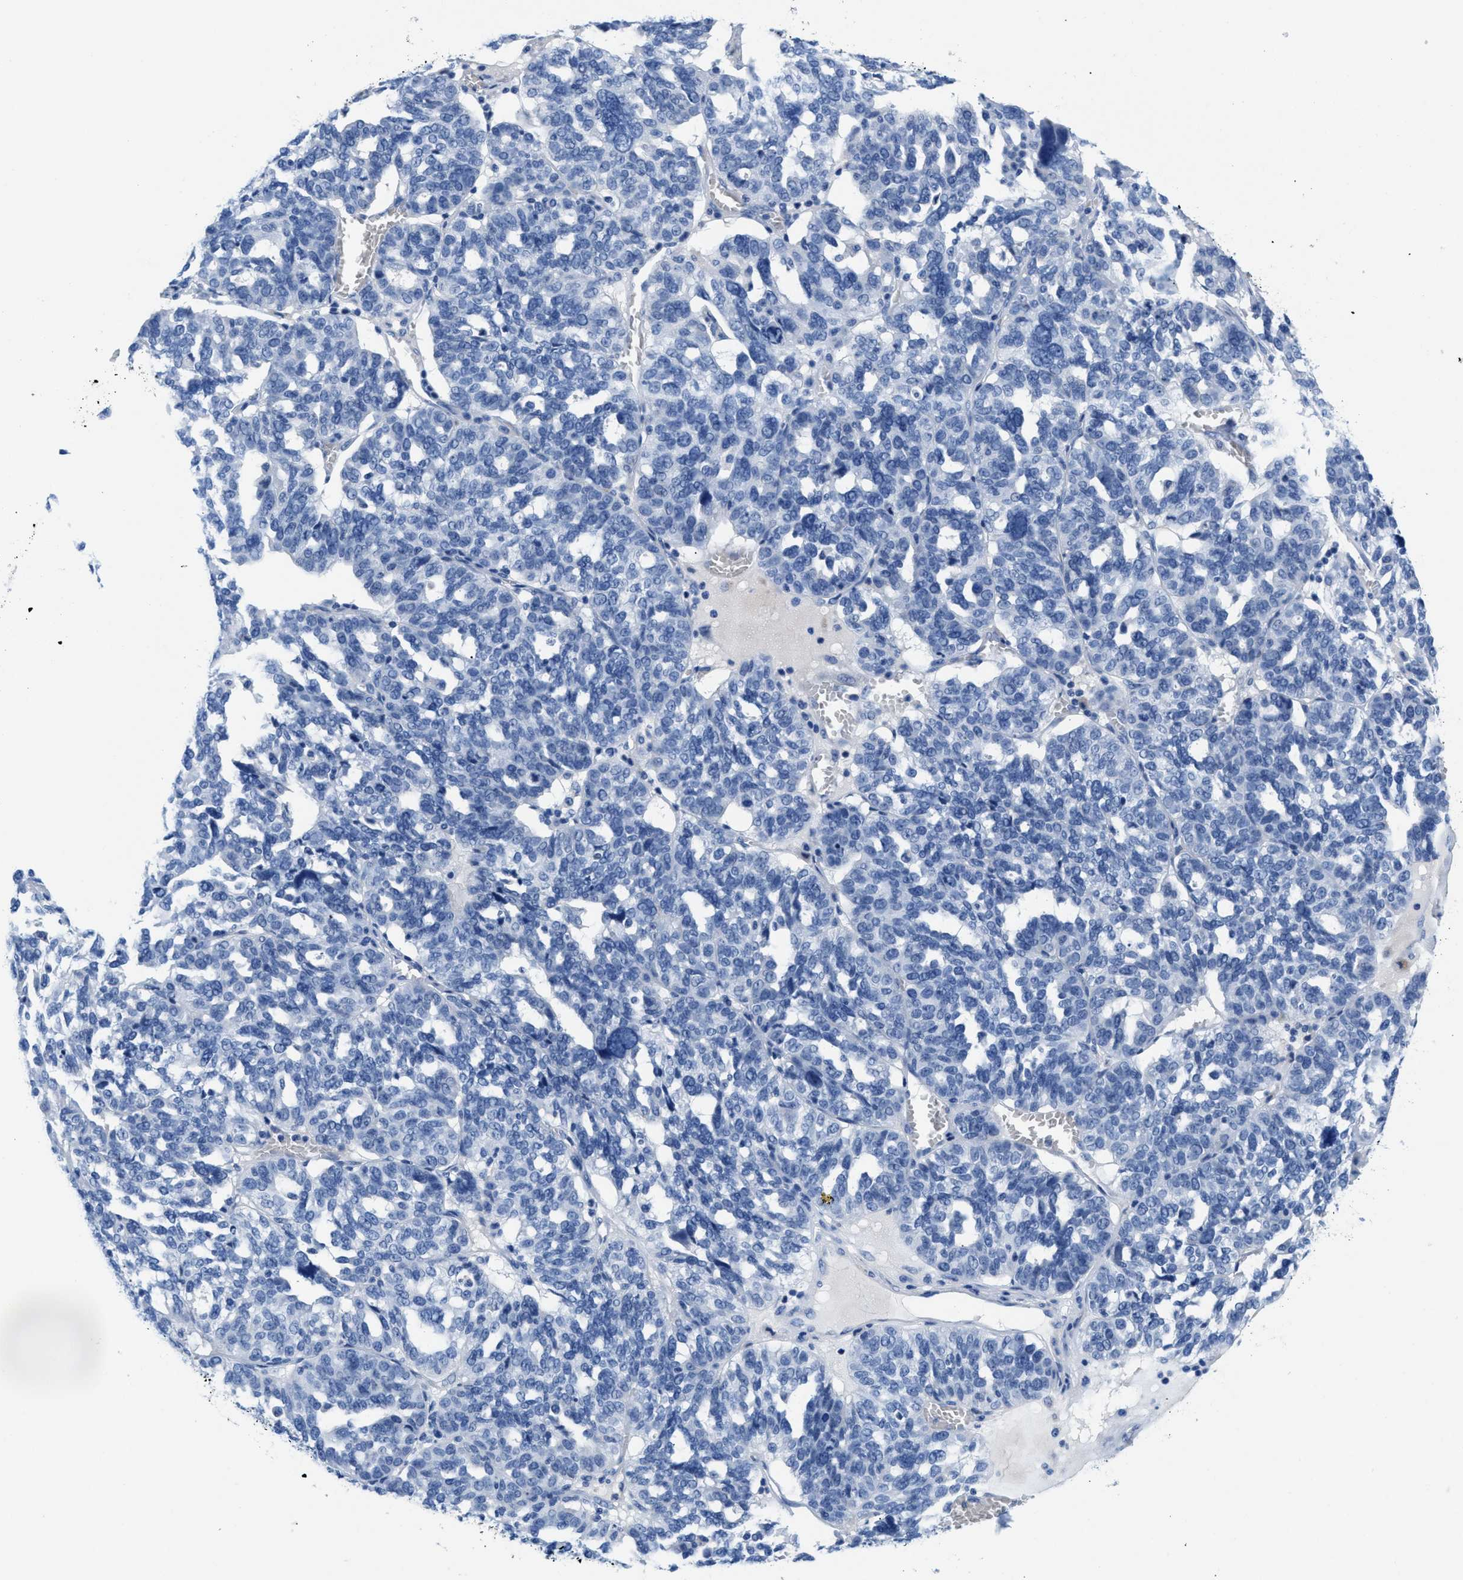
{"staining": {"intensity": "negative", "quantity": "none", "location": "none"}, "tissue": "ovarian cancer", "cell_type": "Tumor cells", "image_type": "cancer", "snomed": [{"axis": "morphology", "description": "Cystadenocarcinoma, serous, NOS"}, {"axis": "topography", "description": "Ovary"}], "caption": "Photomicrograph shows no significant protein positivity in tumor cells of serous cystadenocarcinoma (ovarian).", "gene": "SLFN13", "patient": {"sex": "female", "age": 59}}